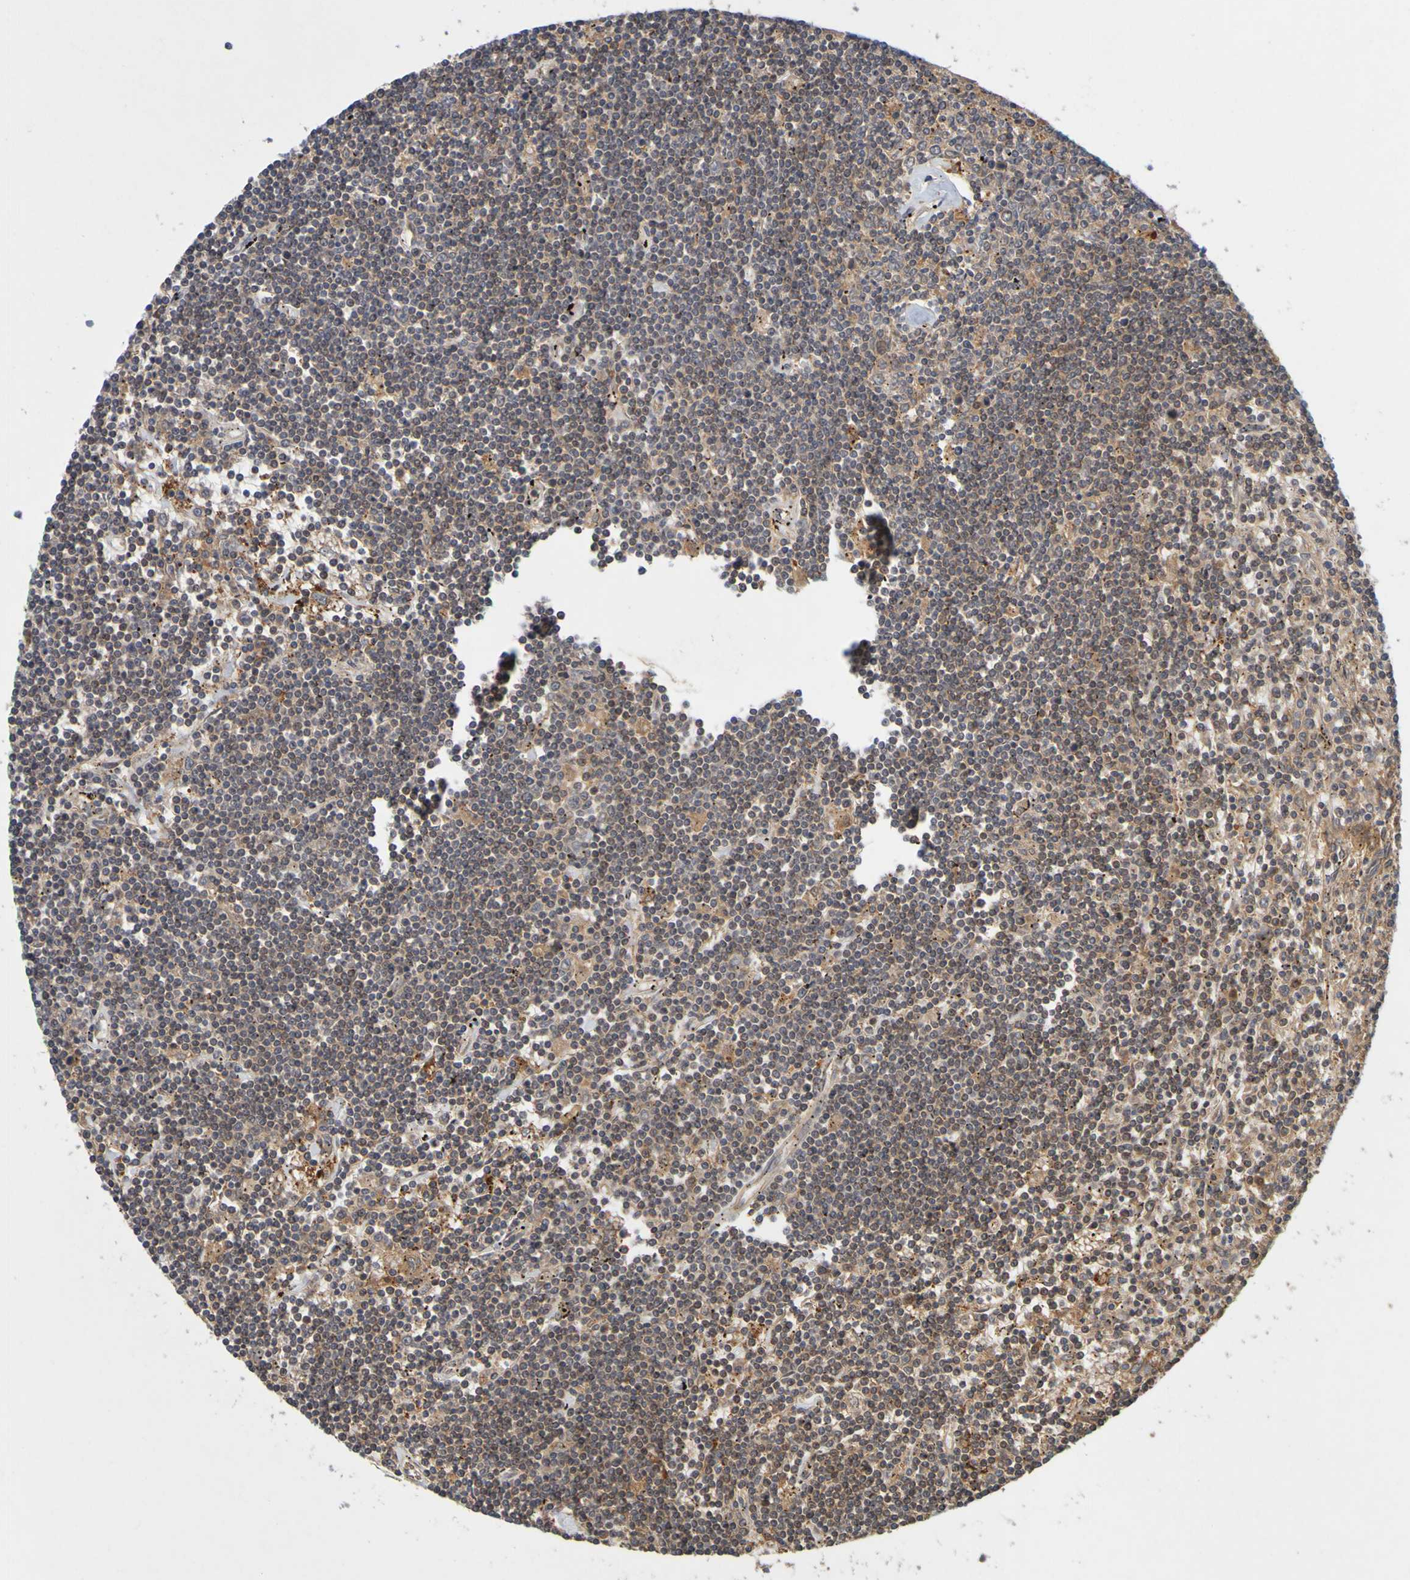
{"staining": {"intensity": "moderate", "quantity": "25%-75%", "location": "cytoplasmic/membranous"}, "tissue": "lymphoma", "cell_type": "Tumor cells", "image_type": "cancer", "snomed": [{"axis": "morphology", "description": "Malignant lymphoma, non-Hodgkin's type, Low grade"}, {"axis": "topography", "description": "Spleen"}], "caption": "Malignant lymphoma, non-Hodgkin's type (low-grade) stained for a protein (brown) exhibits moderate cytoplasmic/membranous positive positivity in approximately 25%-75% of tumor cells.", "gene": "OCRL", "patient": {"sex": "male", "age": 76}}